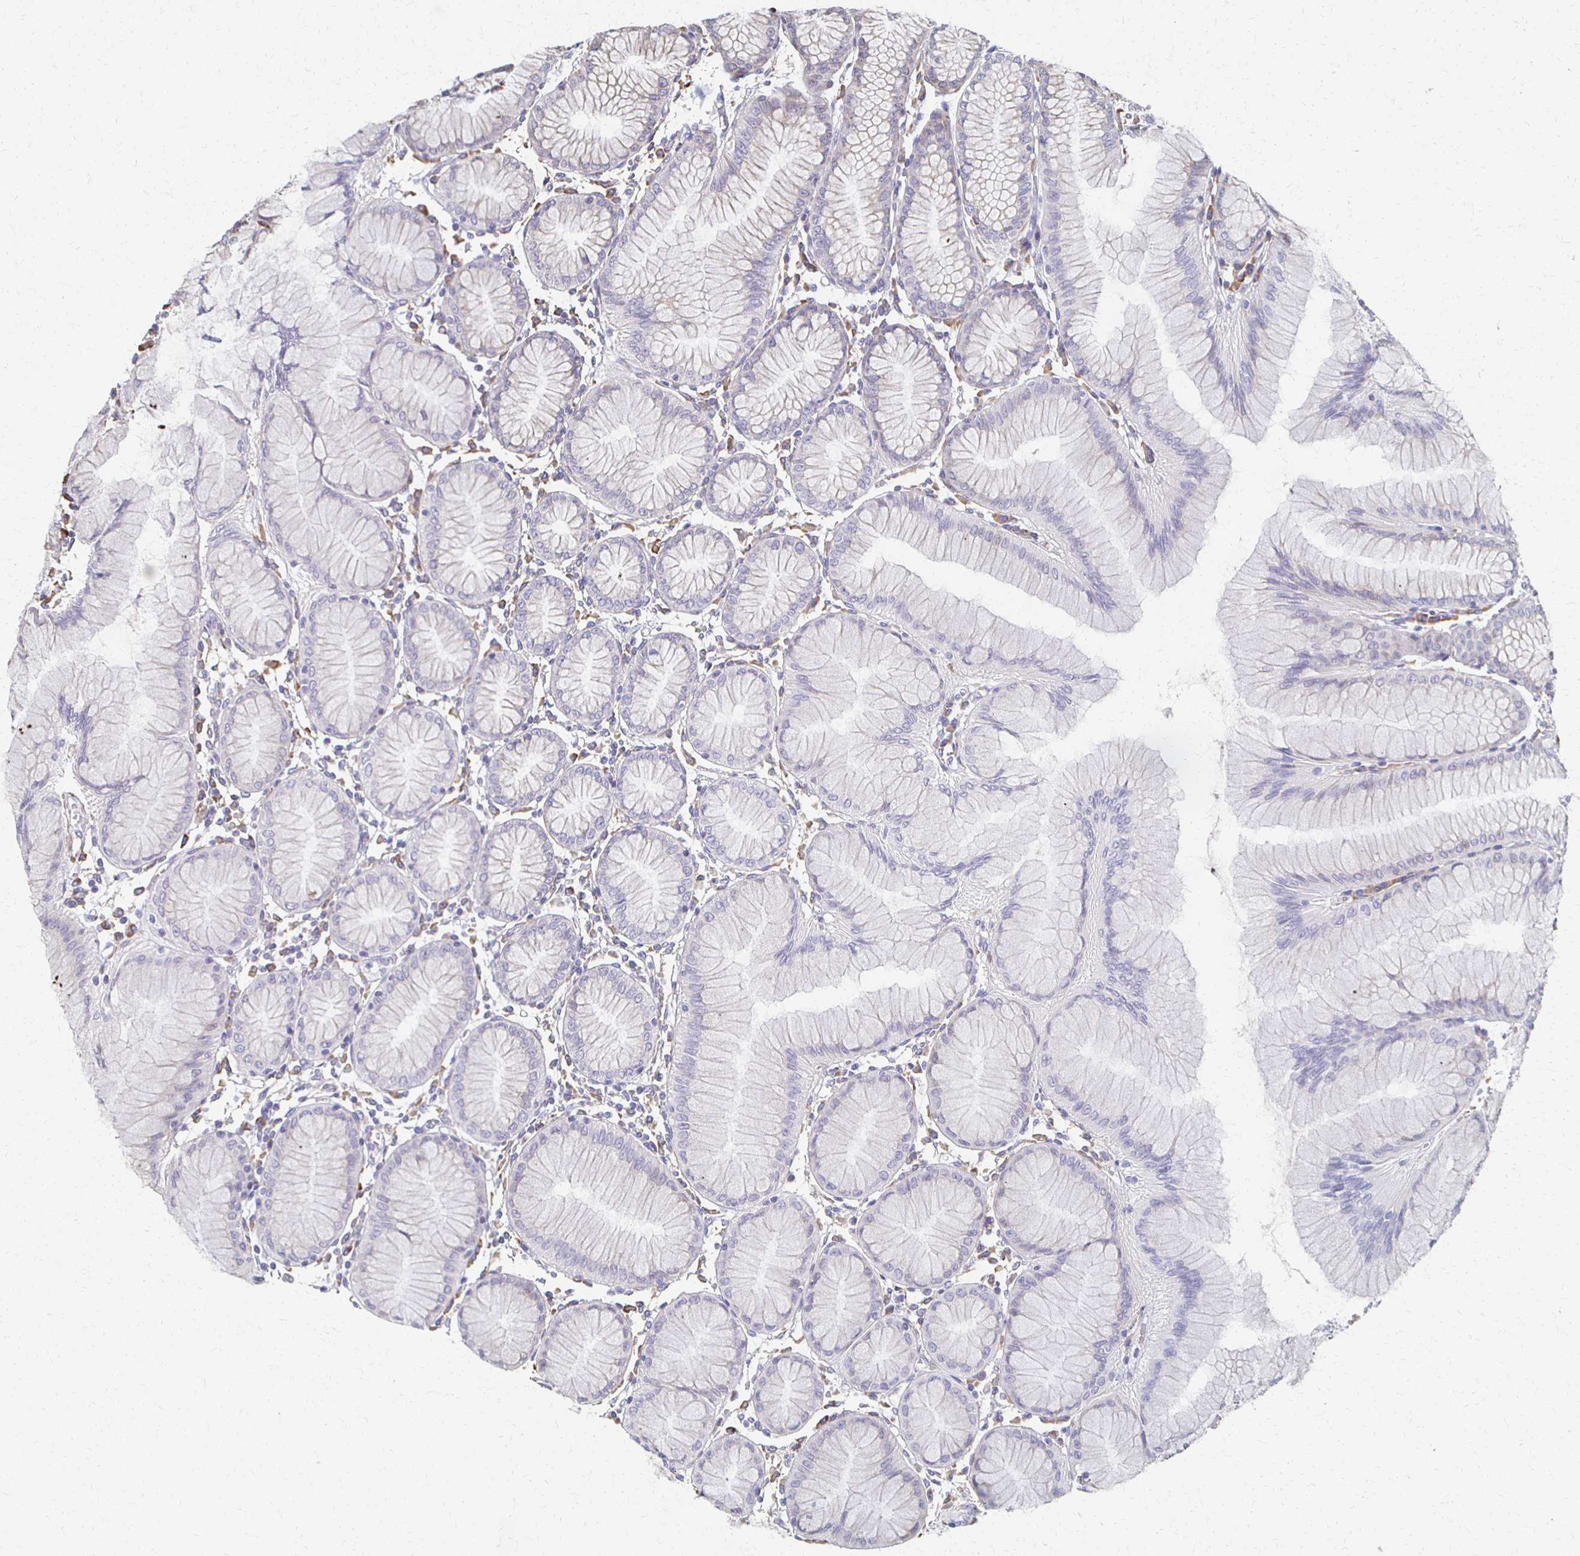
{"staining": {"intensity": "weak", "quantity": "<25%", "location": "cytoplasmic/membranous"}, "tissue": "stomach", "cell_type": "Glandular cells", "image_type": "normal", "snomed": [{"axis": "morphology", "description": "Normal tissue, NOS"}, {"axis": "topography", "description": "Stomach"}], "caption": "This is a image of immunohistochemistry (IHC) staining of unremarkable stomach, which shows no expression in glandular cells.", "gene": "ATP1A3", "patient": {"sex": "female", "age": 57}}